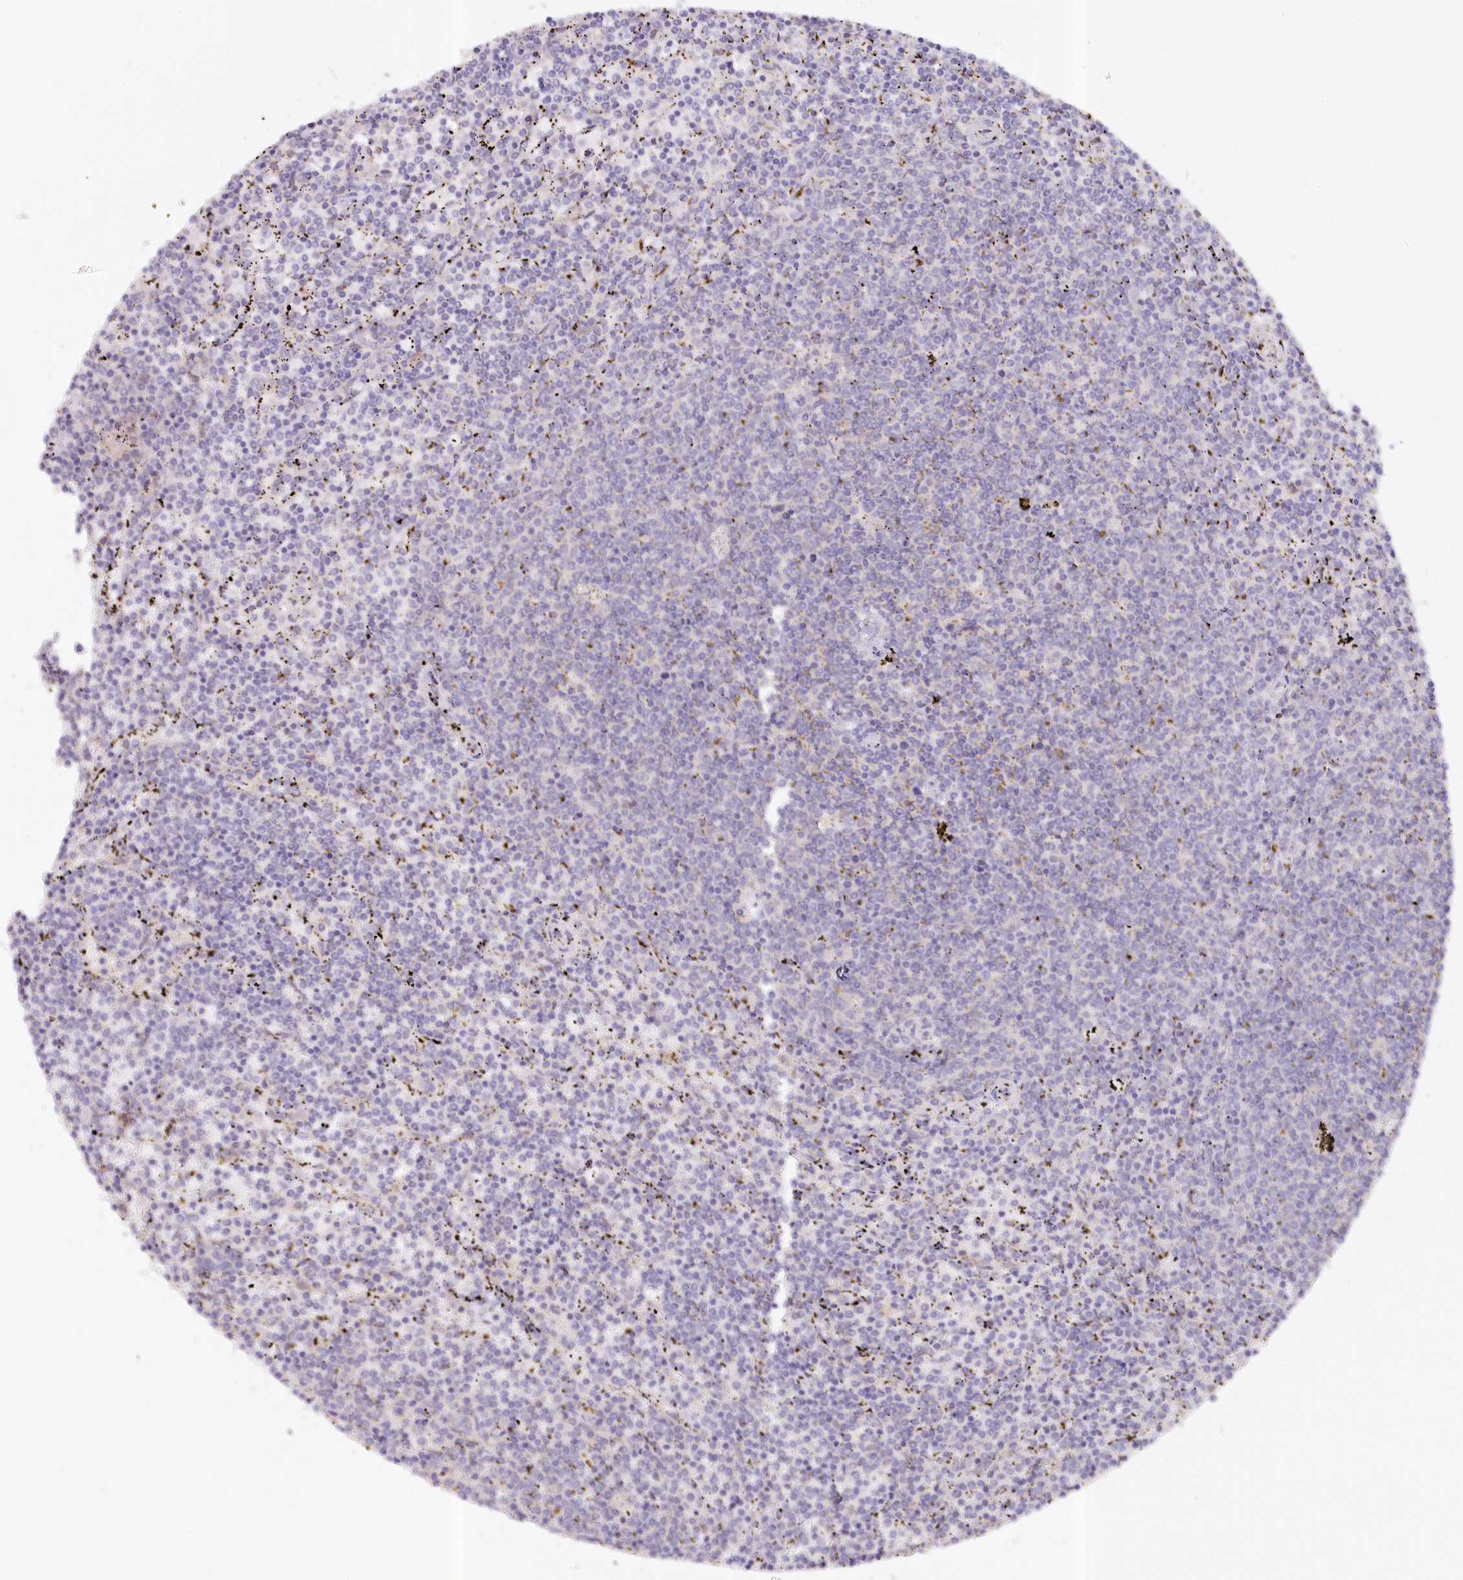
{"staining": {"intensity": "negative", "quantity": "none", "location": "none"}, "tissue": "lymphoma", "cell_type": "Tumor cells", "image_type": "cancer", "snomed": [{"axis": "morphology", "description": "Malignant lymphoma, non-Hodgkin's type, Low grade"}, {"axis": "topography", "description": "Spleen"}], "caption": "The micrograph demonstrates no significant expression in tumor cells of lymphoma.", "gene": "PAIP2", "patient": {"sex": "female", "age": 50}}